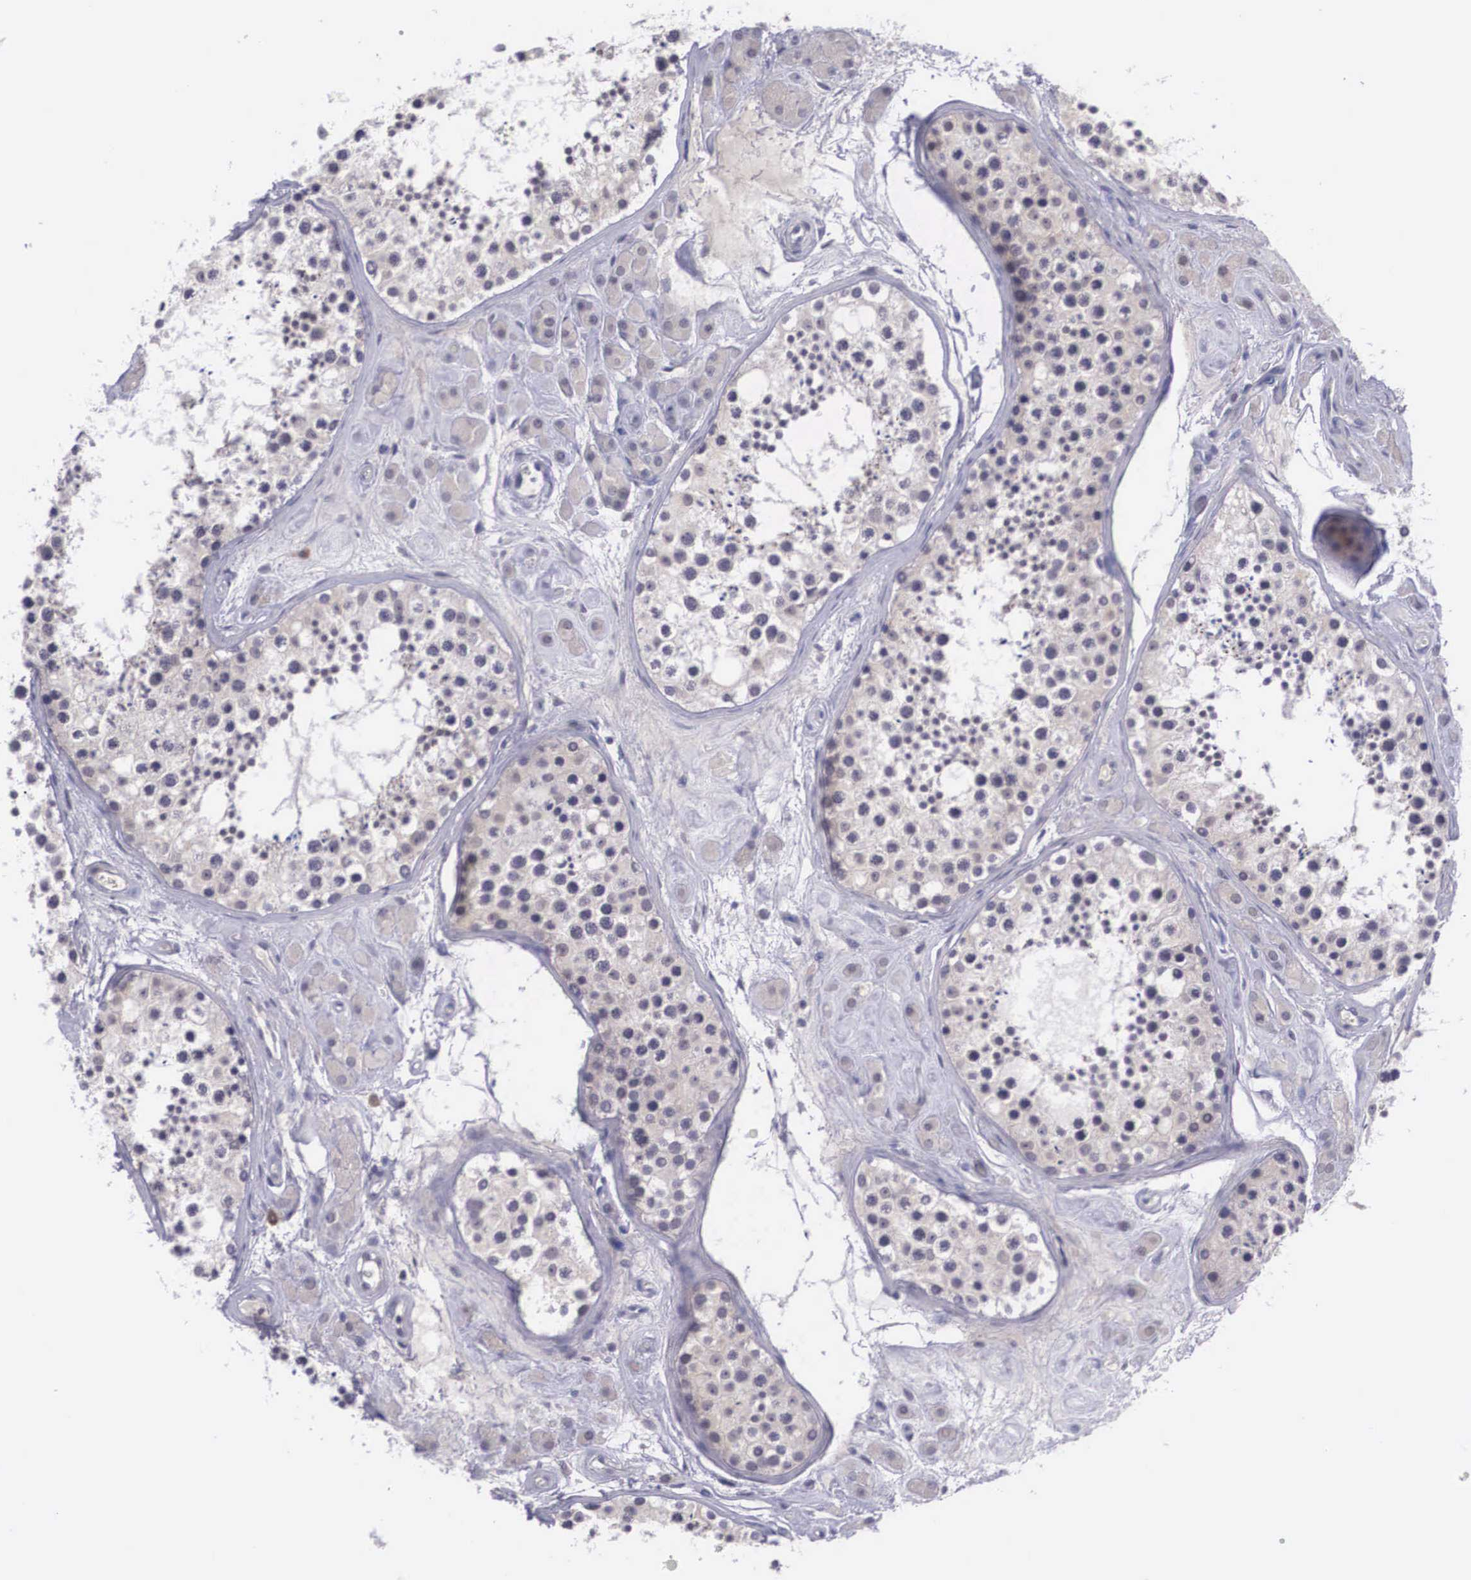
{"staining": {"intensity": "weak", "quantity": "25%-75%", "location": "cytoplasmic/membranous,nuclear"}, "tissue": "testis", "cell_type": "Cells in seminiferous ducts", "image_type": "normal", "snomed": [{"axis": "morphology", "description": "Normal tissue, NOS"}, {"axis": "topography", "description": "Testis"}], "caption": "A histopathology image of human testis stained for a protein displays weak cytoplasmic/membranous,nuclear brown staining in cells in seminiferous ducts.", "gene": "NINL", "patient": {"sex": "male", "age": 38}}